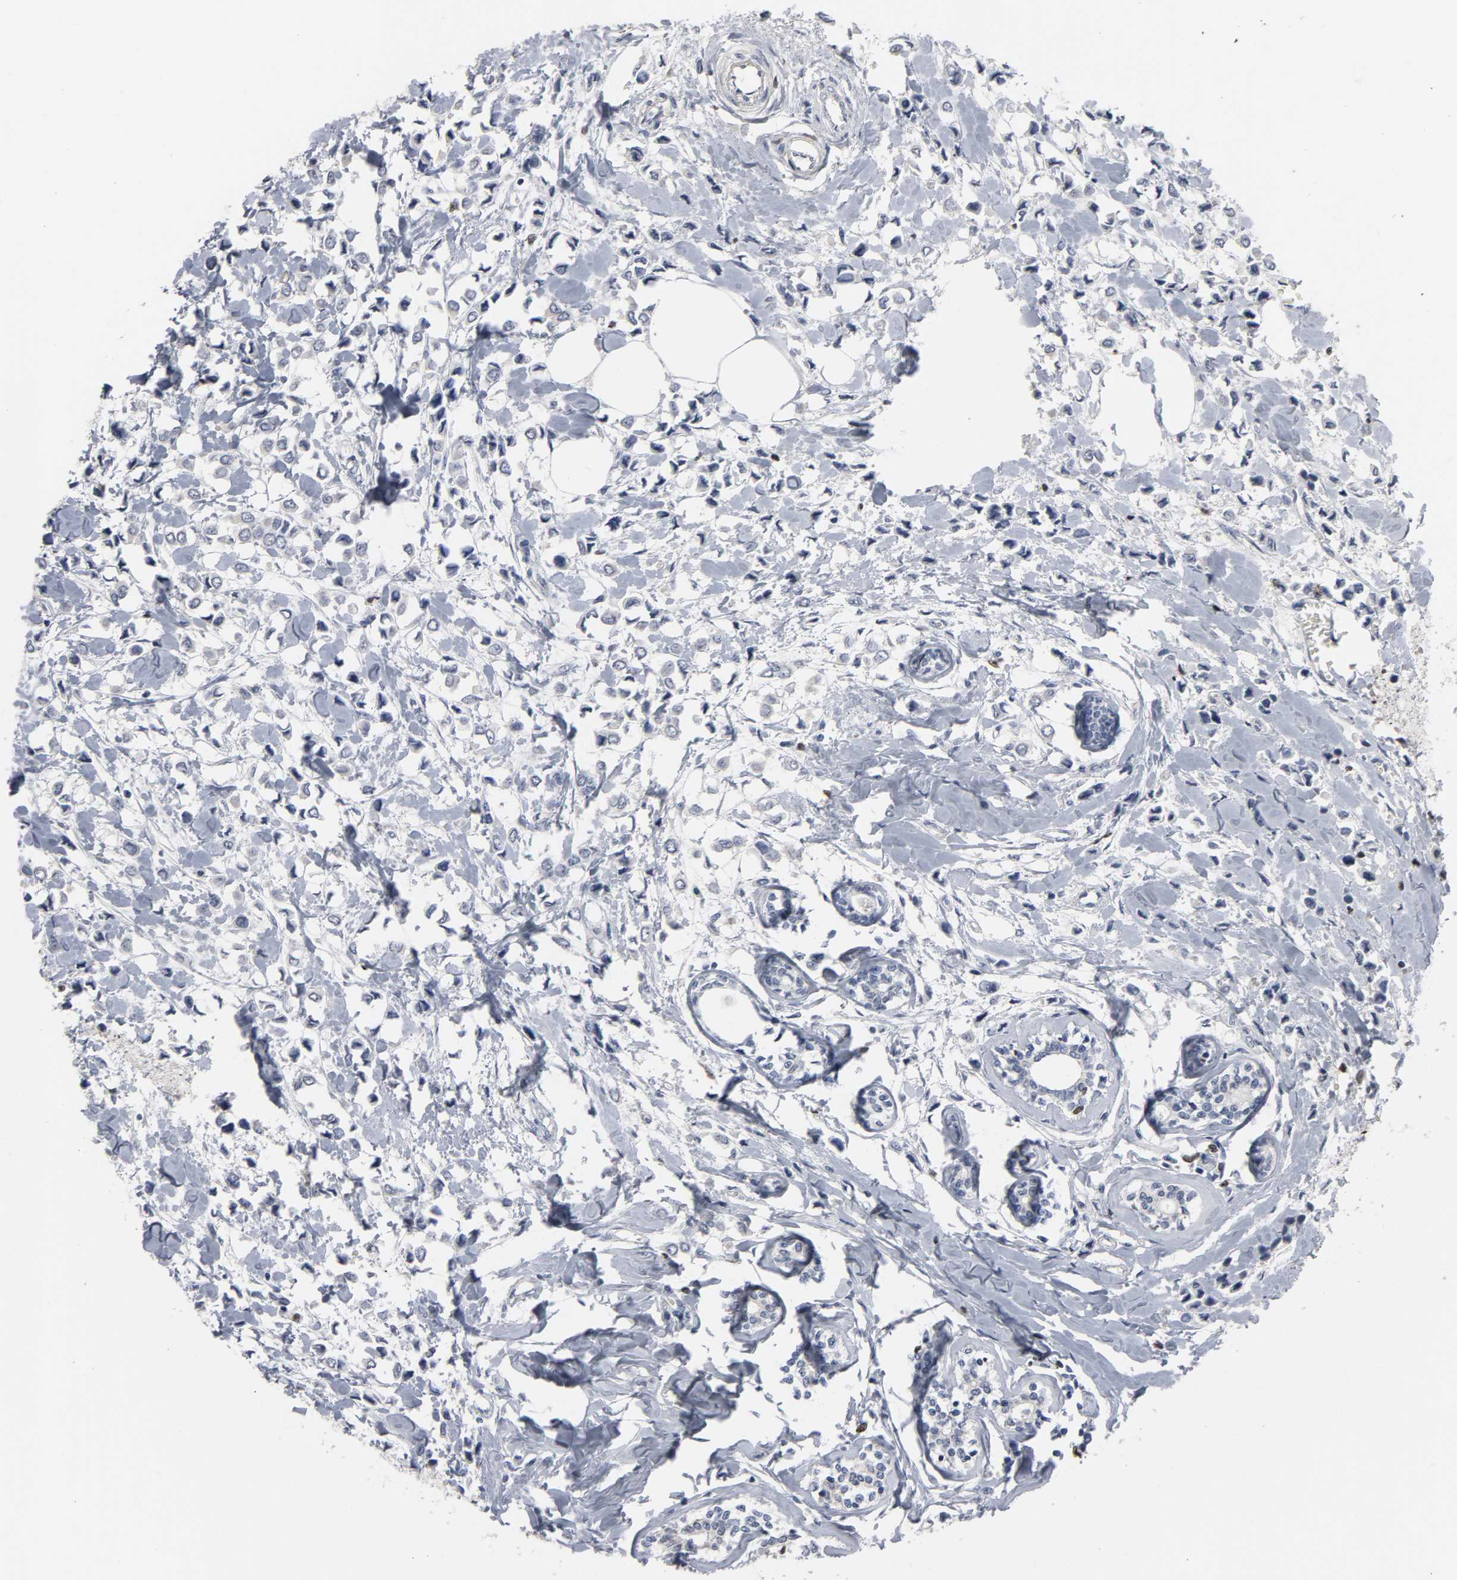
{"staining": {"intensity": "negative", "quantity": "none", "location": "none"}, "tissue": "breast cancer", "cell_type": "Tumor cells", "image_type": "cancer", "snomed": [{"axis": "morphology", "description": "Lobular carcinoma"}, {"axis": "topography", "description": "Breast"}], "caption": "Immunohistochemical staining of lobular carcinoma (breast) exhibits no significant staining in tumor cells.", "gene": "SPI1", "patient": {"sex": "female", "age": 51}}